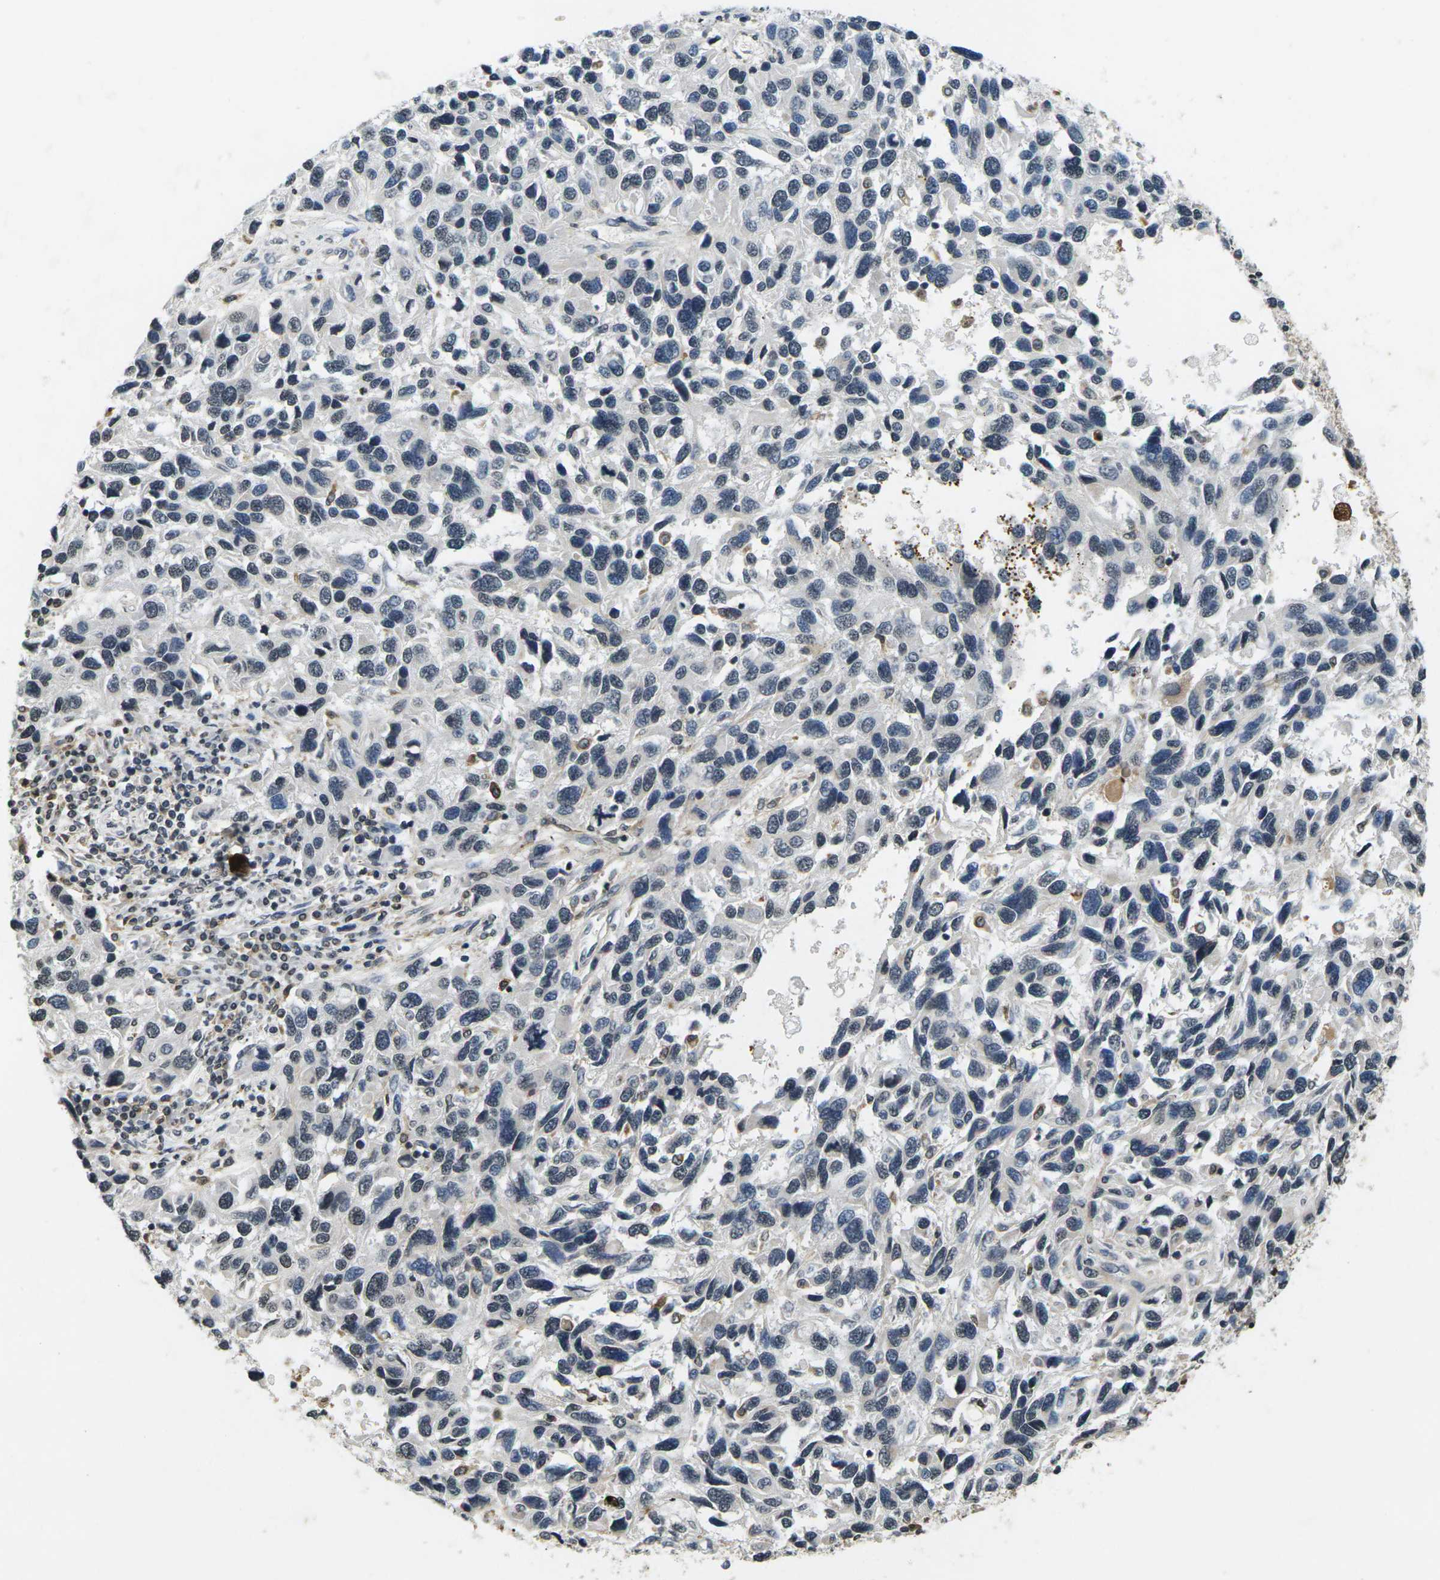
{"staining": {"intensity": "negative", "quantity": "none", "location": "none"}, "tissue": "melanoma", "cell_type": "Tumor cells", "image_type": "cancer", "snomed": [{"axis": "morphology", "description": "Malignant melanoma, NOS"}, {"axis": "topography", "description": "Skin"}], "caption": "DAB immunohistochemical staining of malignant melanoma shows no significant expression in tumor cells.", "gene": "C1QC", "patient": {"sex": "male", "age": 53}}